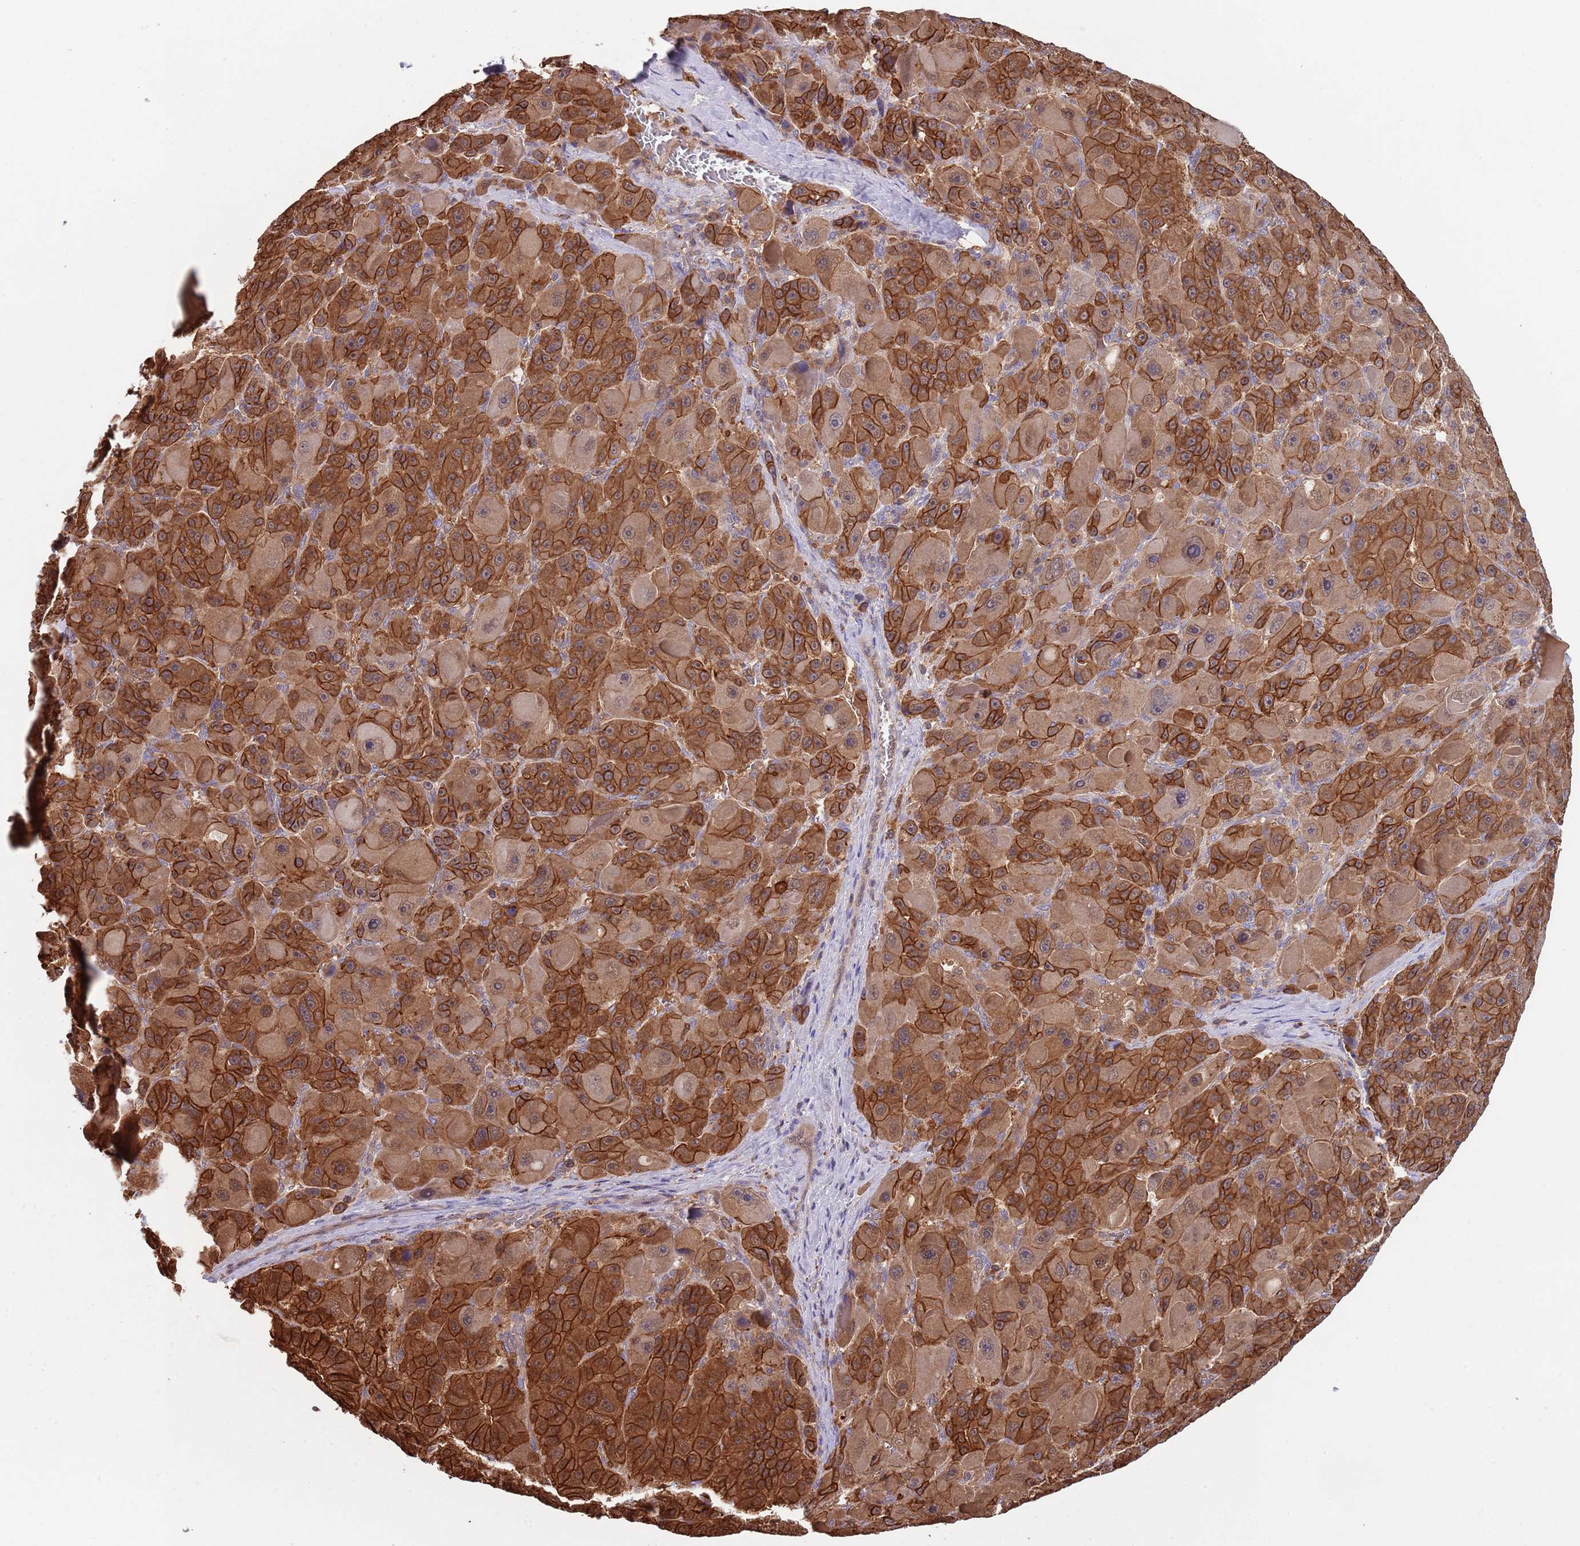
{"staining": {"intensity": "strong", "quantity": ">75%", "location": "cytoplasmic/membranous"}, "tissue": "liver cancer", "cell_type": "Tumor cells", "image_type": "cancer", "snomed": [{"axis": "morphology", "description": "Carcinoma, Hepatocellular, NOS"}, {"axis": "topography", "description": "Liver"}], "caption": "Protein expression analysis of liver hepatocellular carcinoma shows strong cytoplasmic/membranous positivity in approximately >75% of tumor cells.", "gene": "GSDMD", "patient": {"sex": "male", "age": 76}}